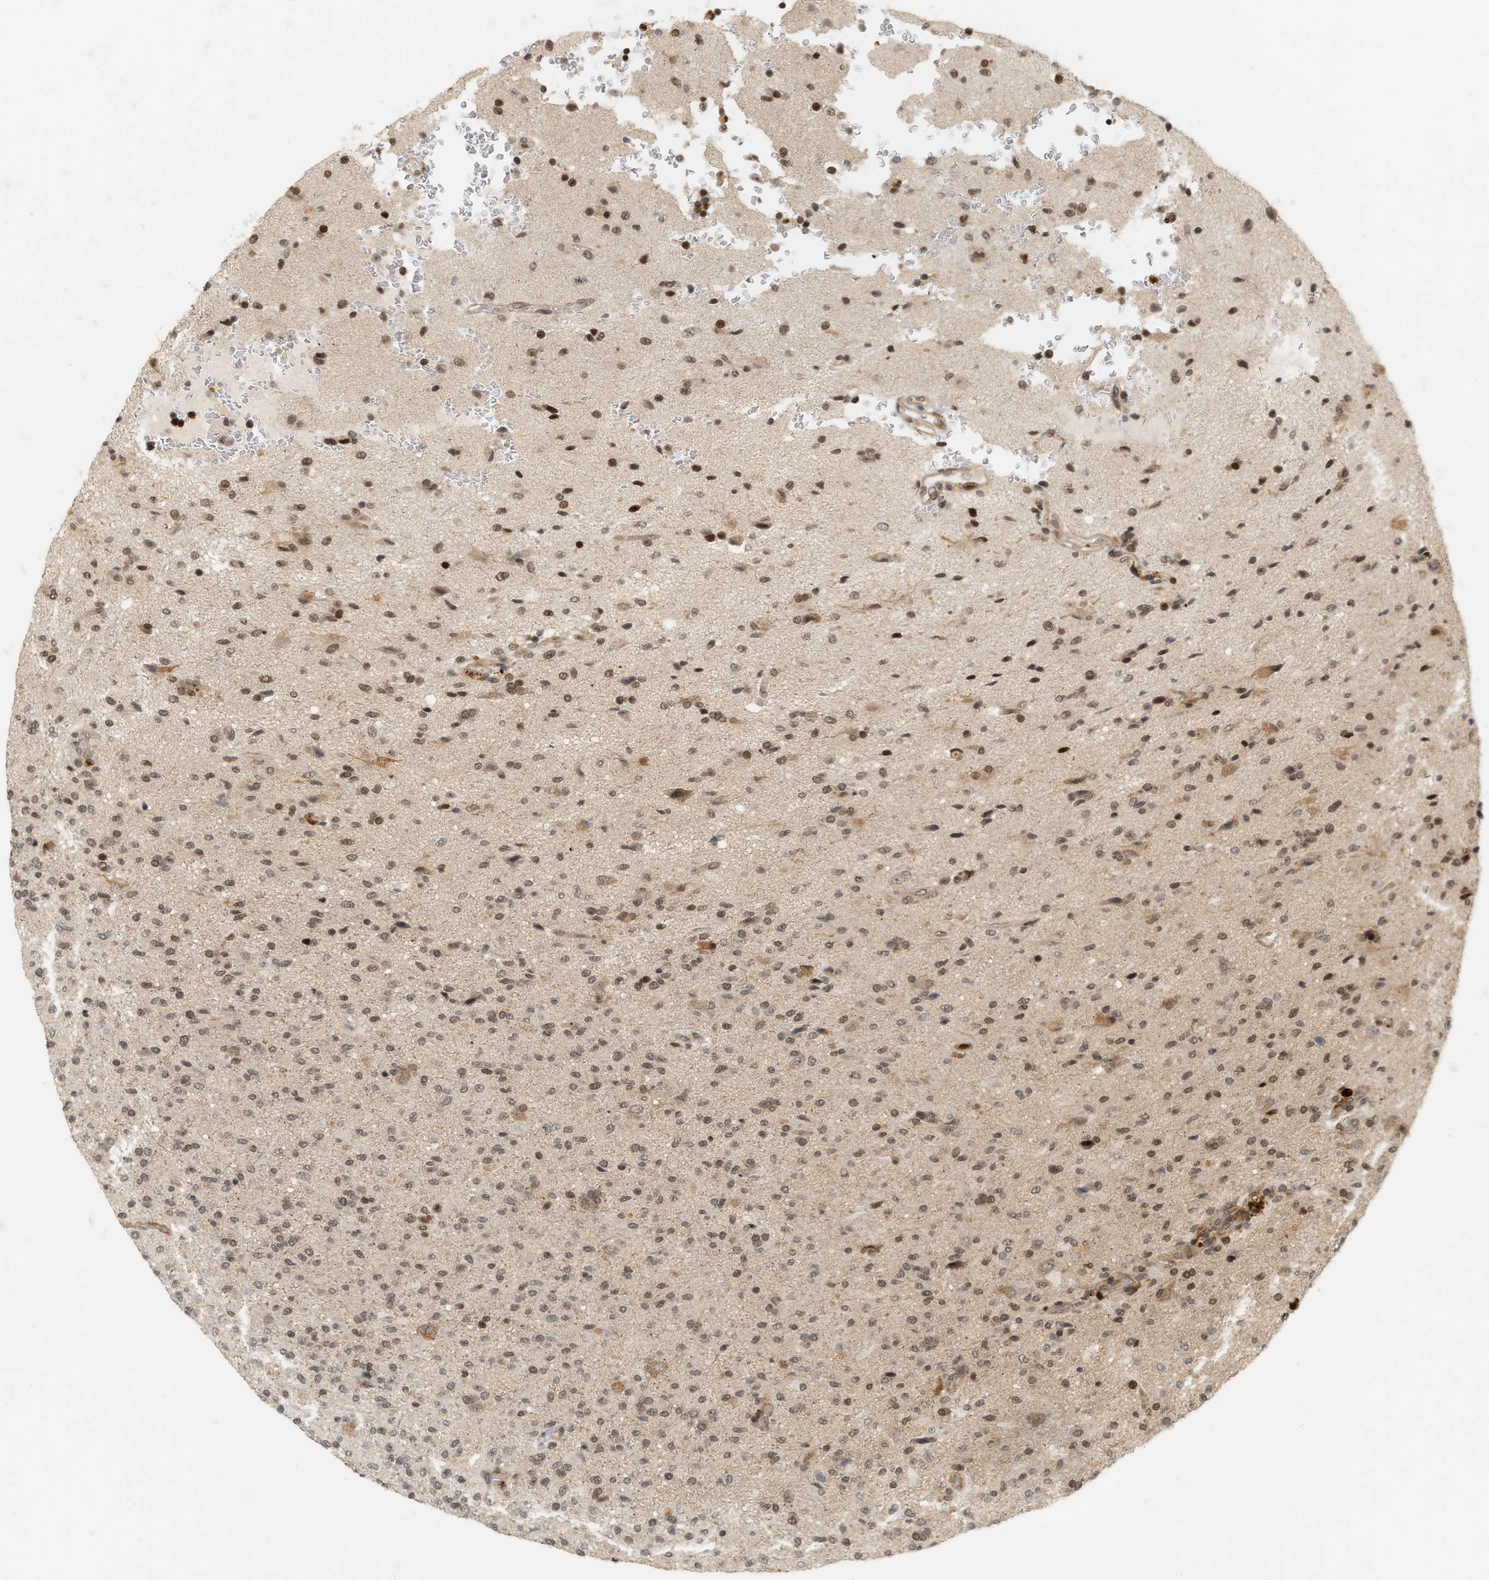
{"staining": {"intensity": "moderate", "quantity": ">75%", "location": "nuclear"}, "tissue": "glioma", "cell_type": "Tumor cells", "image_type": "cancer", "snomed": [{"axis": "morphology", "description": "Glioma, malignant, High grade"}, {"axis": "topography", "description": "Brain"}], "caption": "Protein expression by immunohistochemistry (IHC) shows moderate nuclear positivity in about >75% of tumor cells in glioma. (DAB (3,3'-diaminobenzidine) IHC, brown staining for protein, blue staining for nuclei).", "gene": "NFE2L2", "patient": {"sex": "male", "age": 71}}